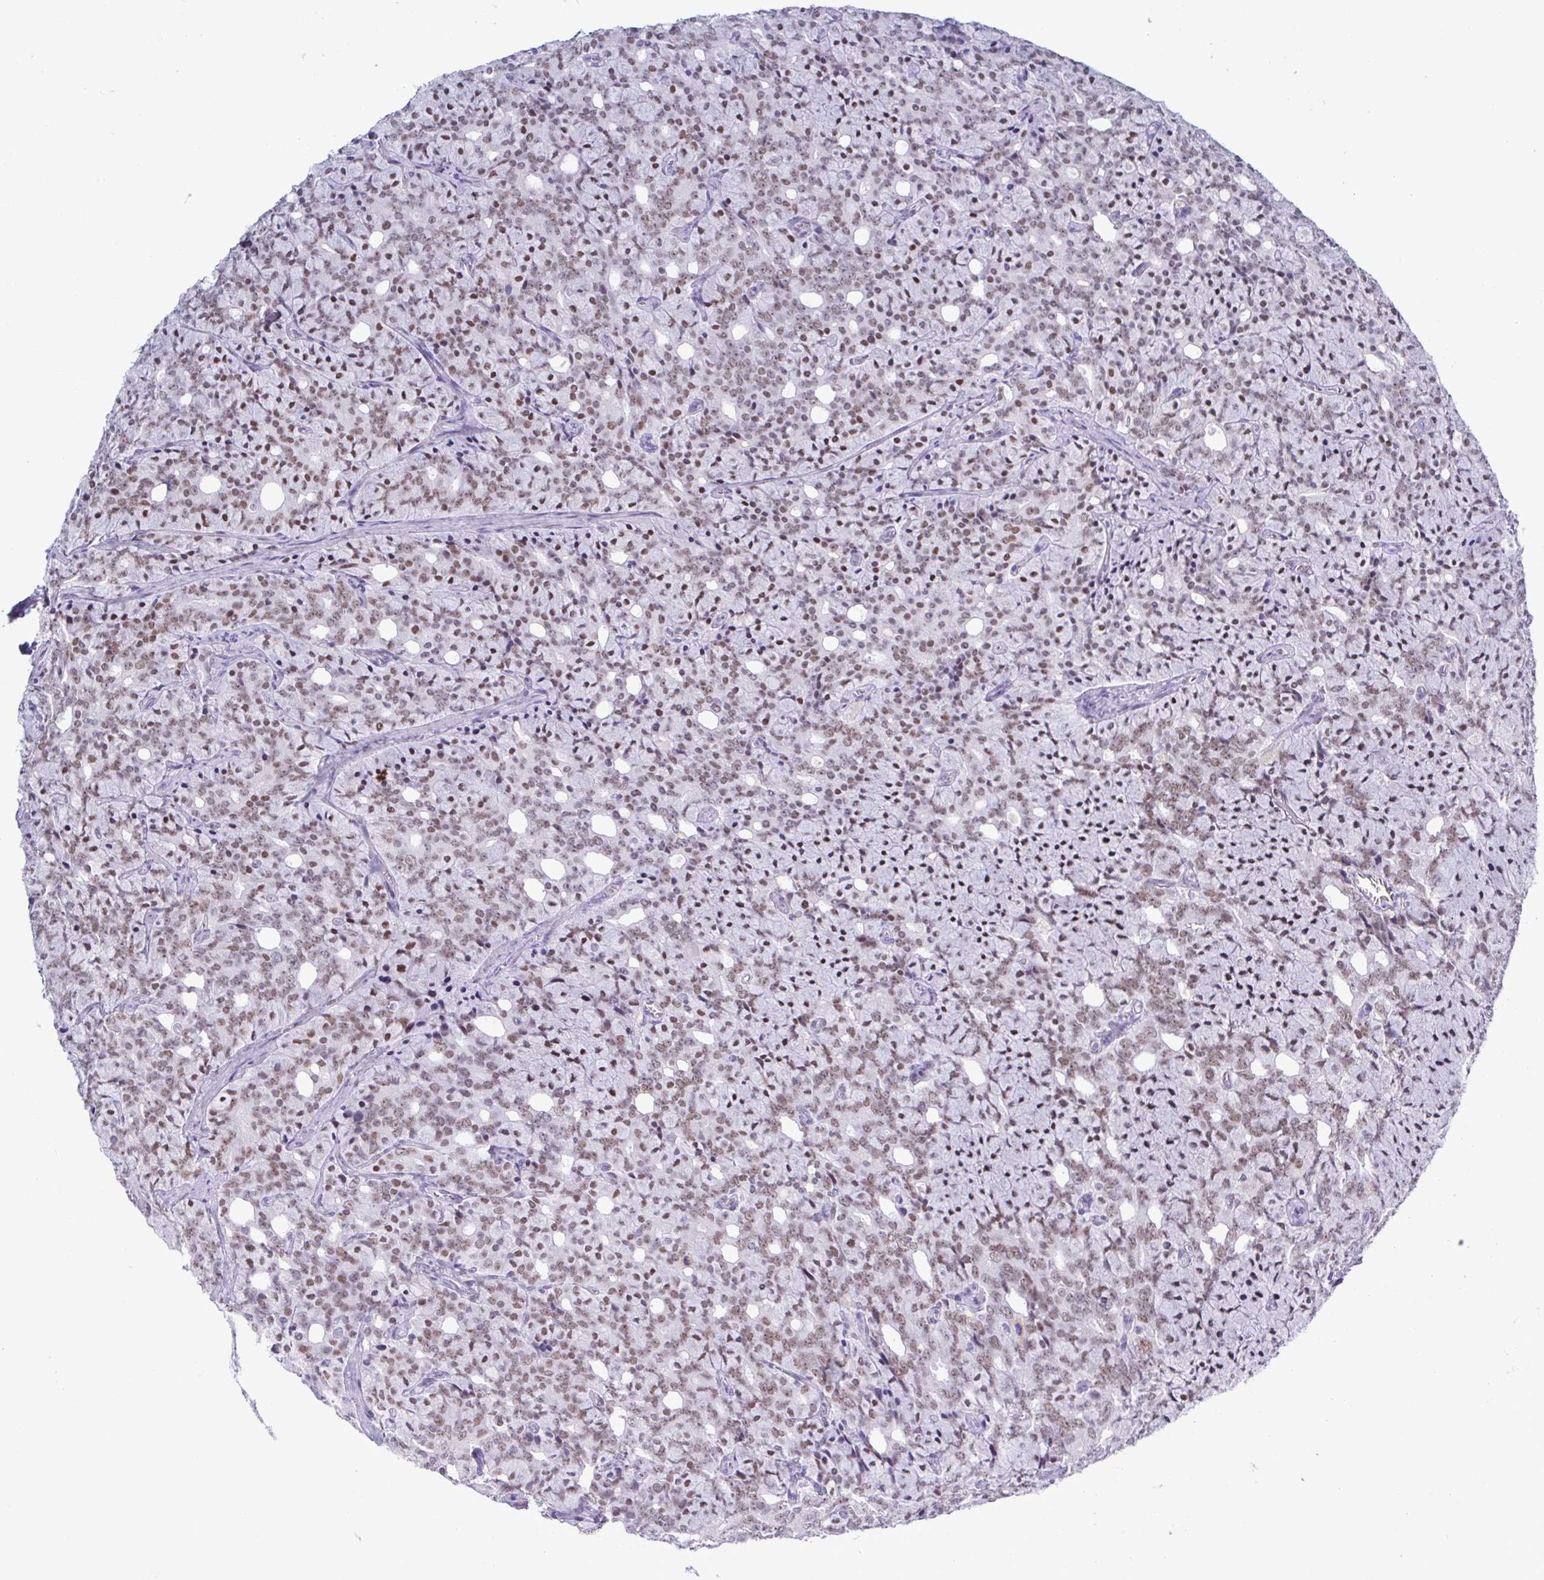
{"staining": {"intensity": "moderate", "quantity": ">75%", "location": "nuclear"}, "tissue": "prostate cancer", "cell_type": "Tumor cells", "image_type": "cancer", "snomed": [{"axis": "morphology", "description": "Adenocarcinoma, High grade"}, {"axis": "topography", "description": "Prostate"}], "caption": "High-grade adenocarcinoma (prostate) stained for a protein displays moderate nuclear positivity in tumor cells.", "gene": "SUGP2", "patient": {"sex": "male", "age": 84}}